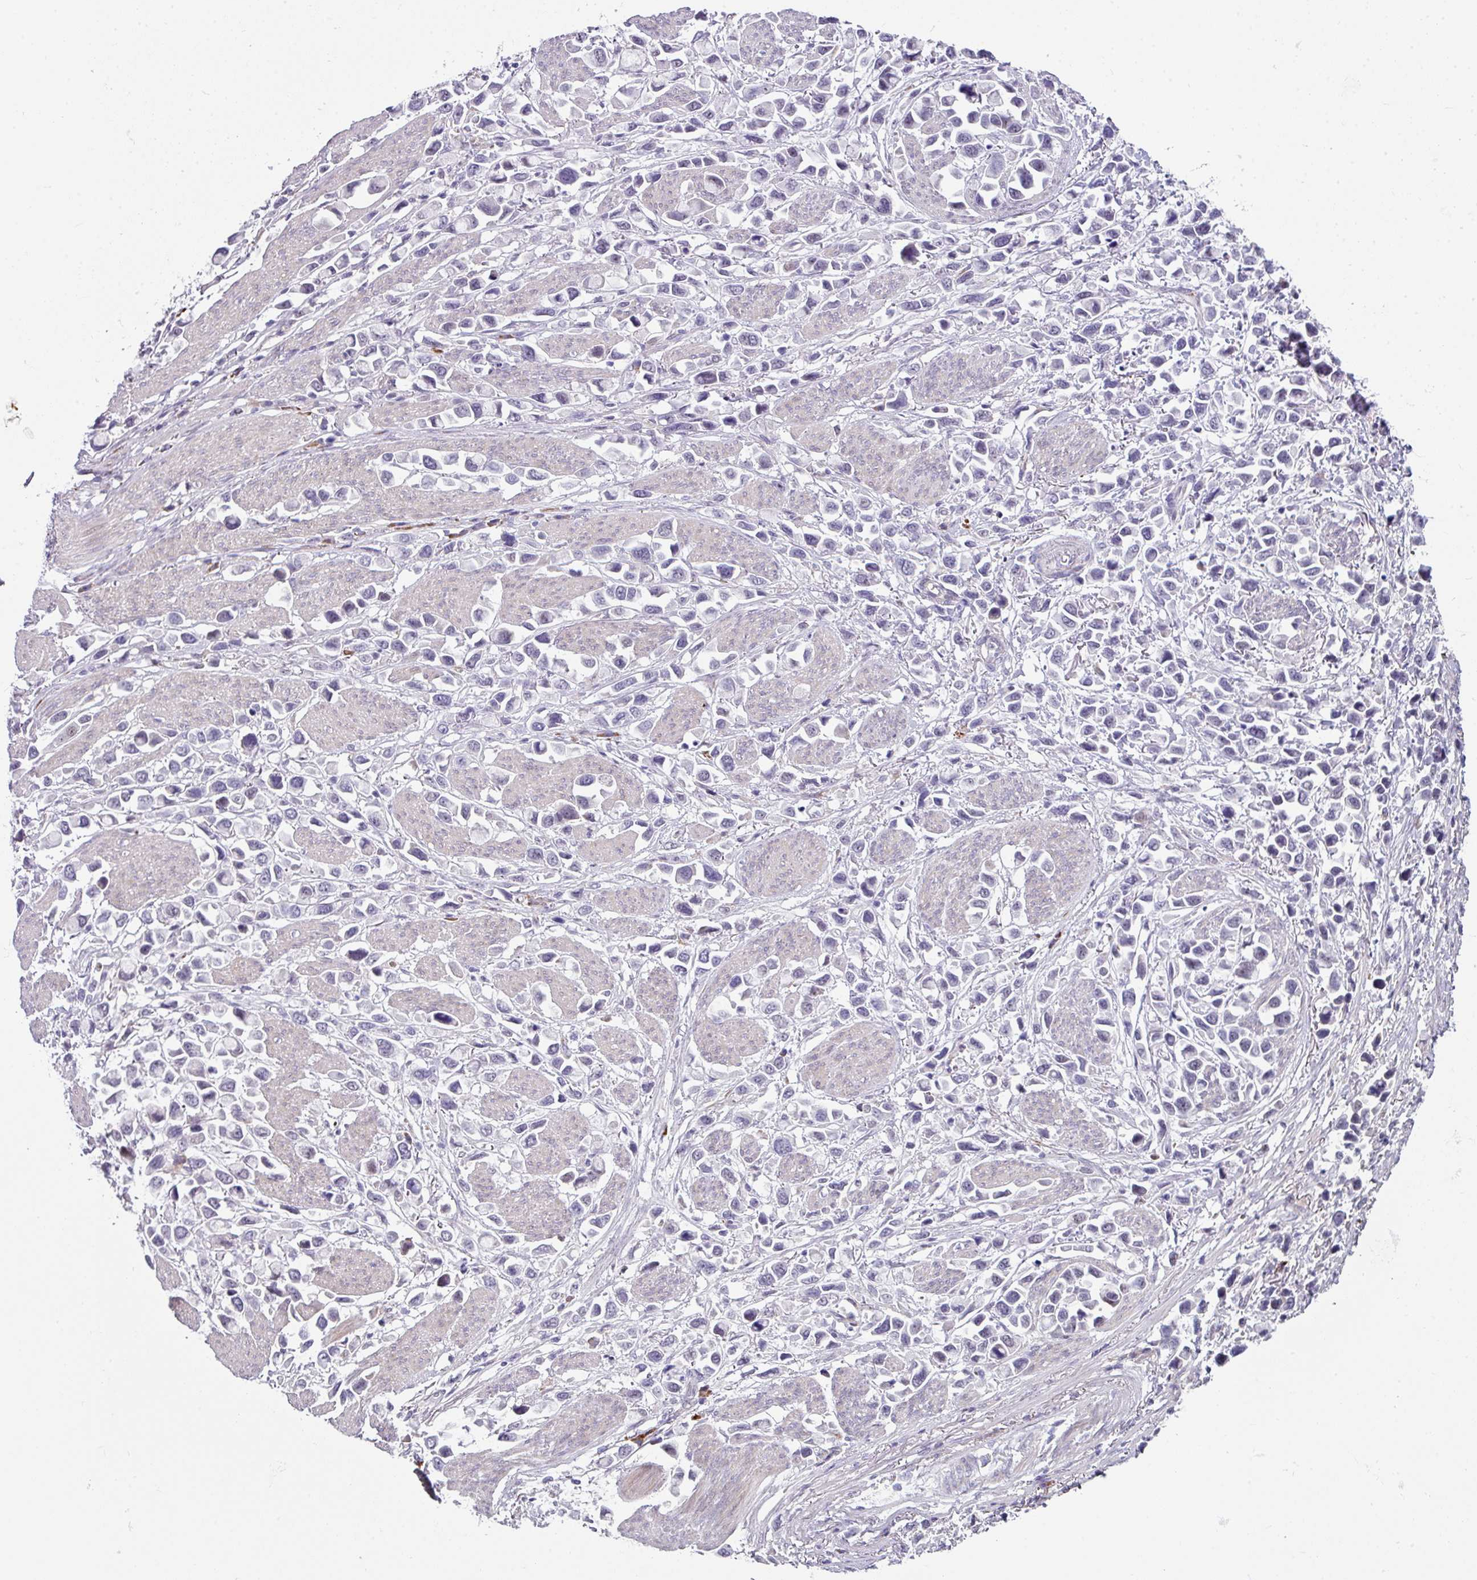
{"staining": {"intensity": "negative", "quantity": "none", "location": "none"}, "tissue": "stomach cancer", "cell_type": "Tumor cells", "image_type": "cancer", "snomed": [{"axis": "morphology", "description": "Adenocarcinoma, NOS"}, {"axis": "topography", "description": "Stomach"}], "caption": "Immunohistochemical staining of human stomach adenocarcinoma reveals no significant expression in tumor cells.", "gene": "BMS1", "patient": {"sex": "female", "age": 81}}